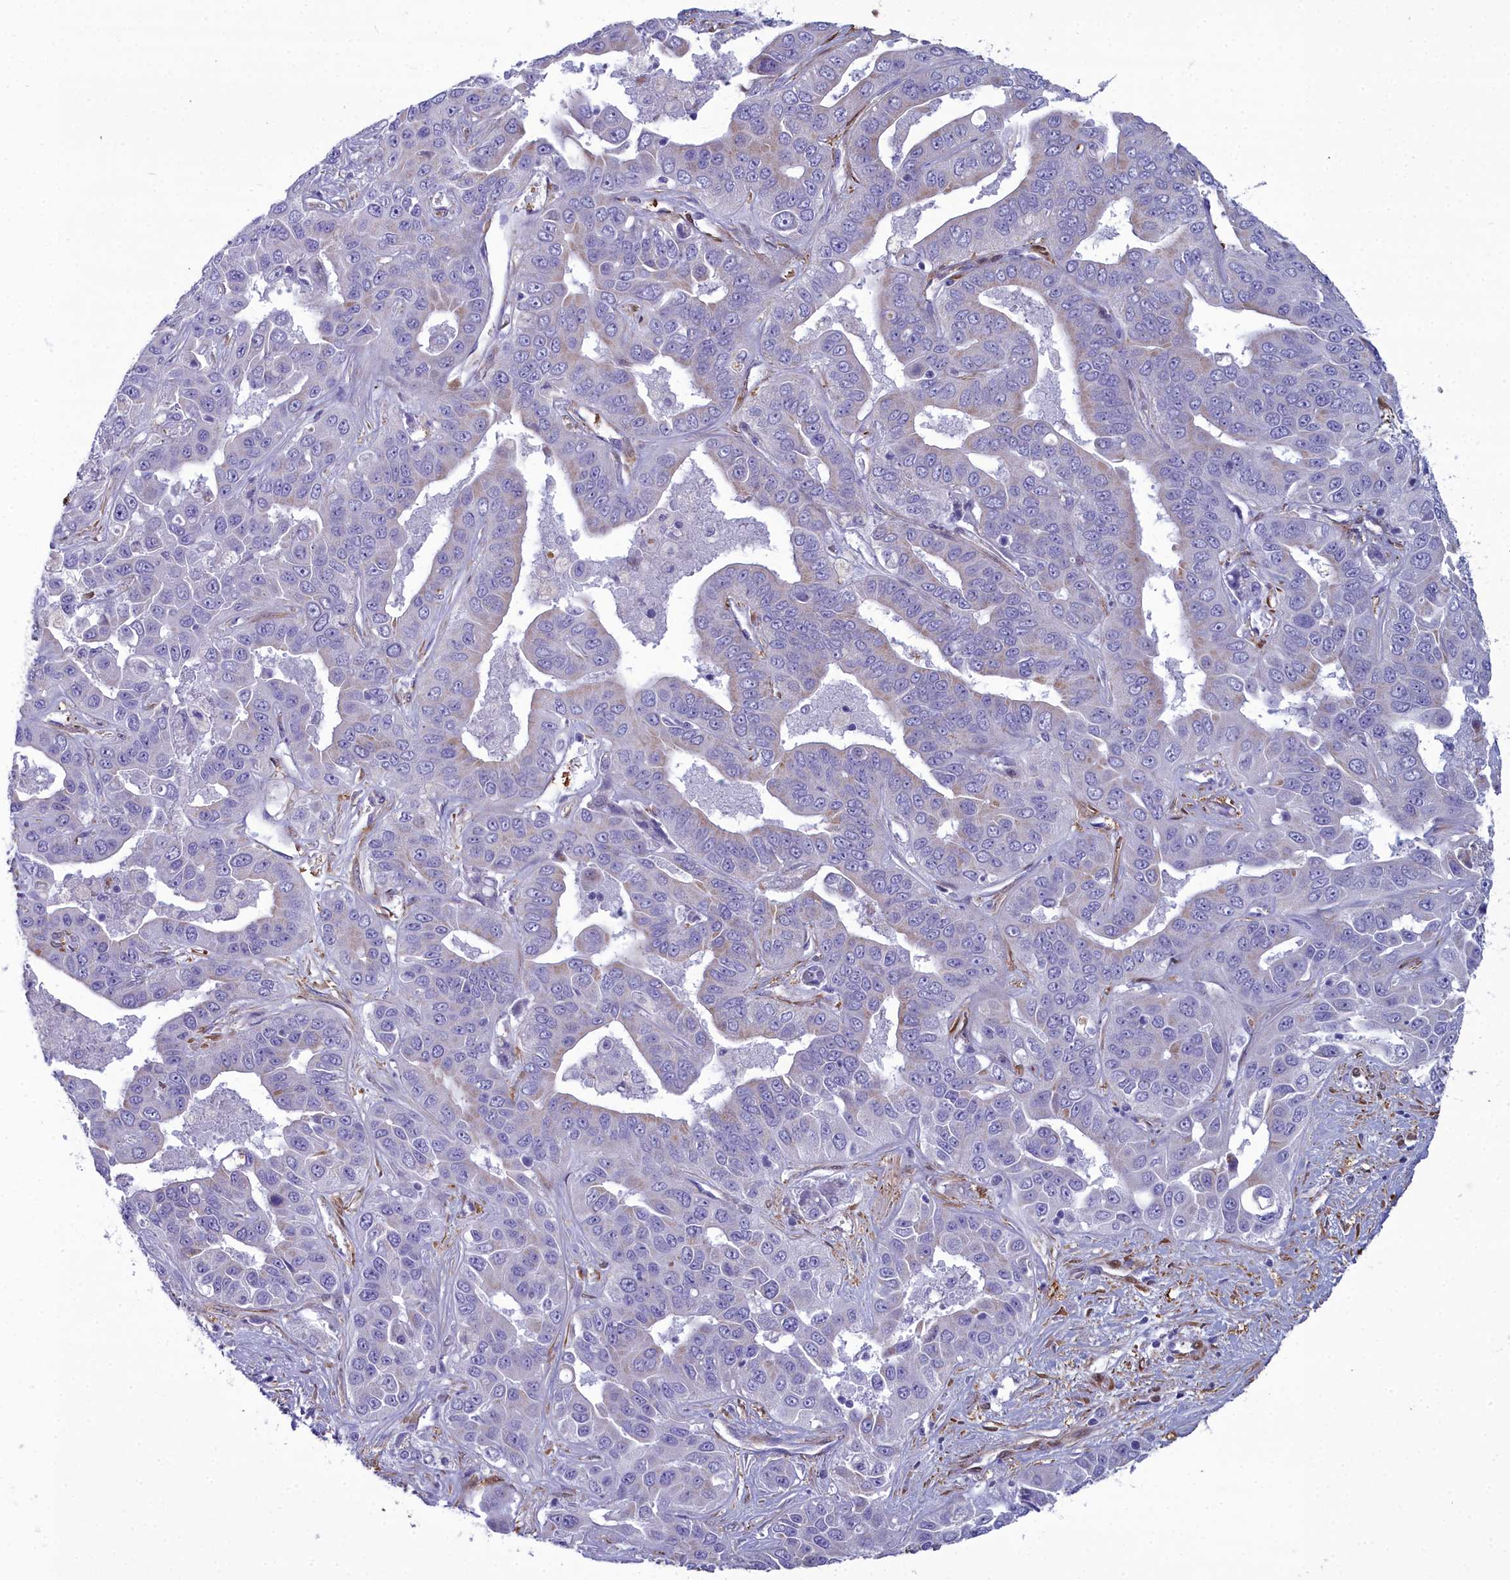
{"staining": {"intensity": "negative", "quantity": "none", "location": "none"}, "tissue": "liver cancer", "cell_type": "Tumor cells", "image_type": "cancer", "snomed": [{"axis": "morphology", "description": "Cholangiocarcinoma"}, {"axis": "topography", "description": "Liver"}], "caption": "High magnification brightfield microscopy of liver cancer stained with DAB (3,3'-diaminobenzidine) (brown) and counterstained with hematoxylin (blue): tumor cells show no significant staining. (DAB immunohistochemistry, high magnification).", "gene": "PPP1R14A", "patient": {"sex": "female", "age": 52}}